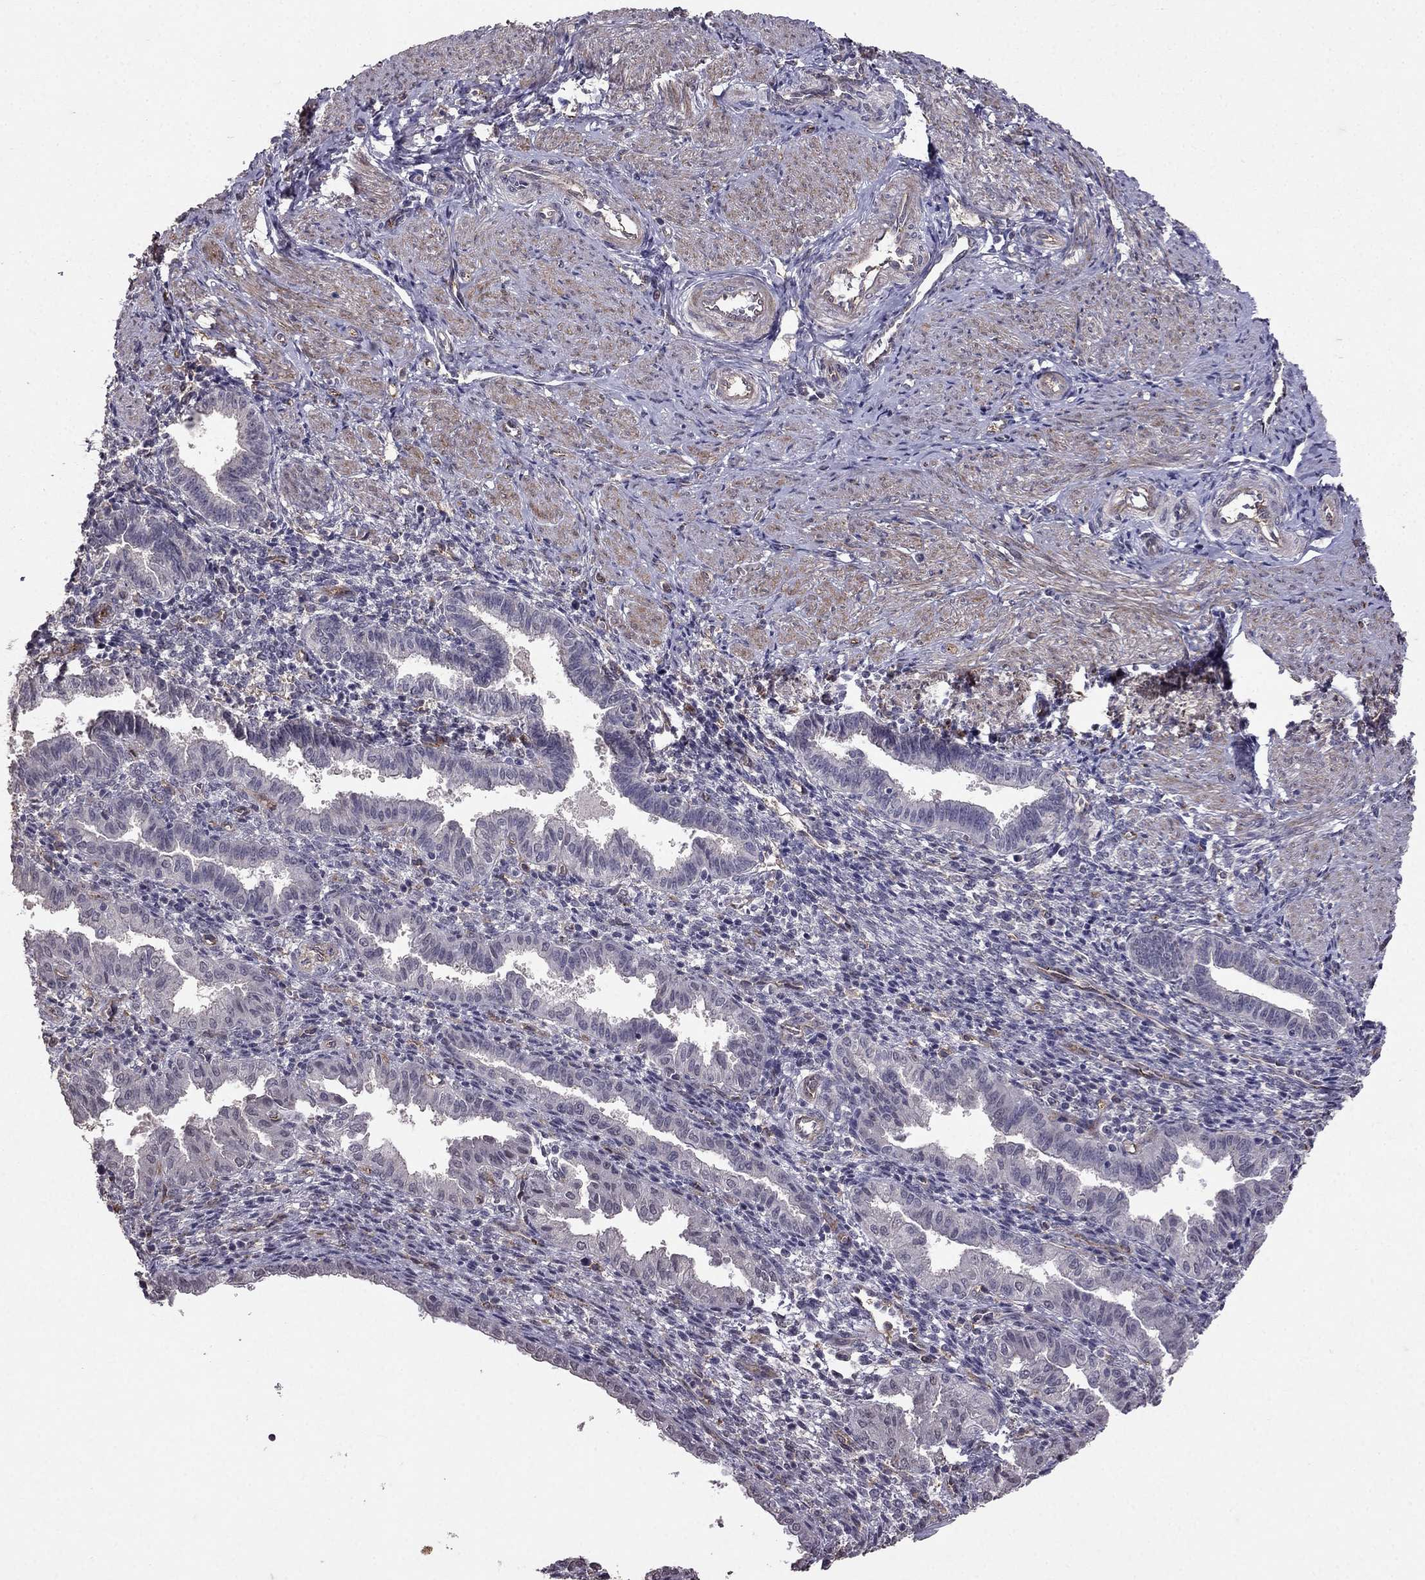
{"staining": {"intensity": "negative", "quantity": "none", "location": "none"}, "tissue": "endometrium", "cell_type": "Cells in endometrial stroma", "image_type": "normal", "snomed": [{"axis": "morphology", "description": "Normal tissue, NOS"}, {"axis": "topography", "description": "Endometrium"}], "caption": "High power microscopy micrograph of an IHC image of unremarkable endometrium, revealing no significant expression in cells in endometrial stroma. Brightfield microscopy of immunohistochemistry (IHC) stained with DAB (brown) and hematoxylin (blue), captured at high magnification.", "gene": "RASIP1", "patient": {"sex": "female", "age": 37}}